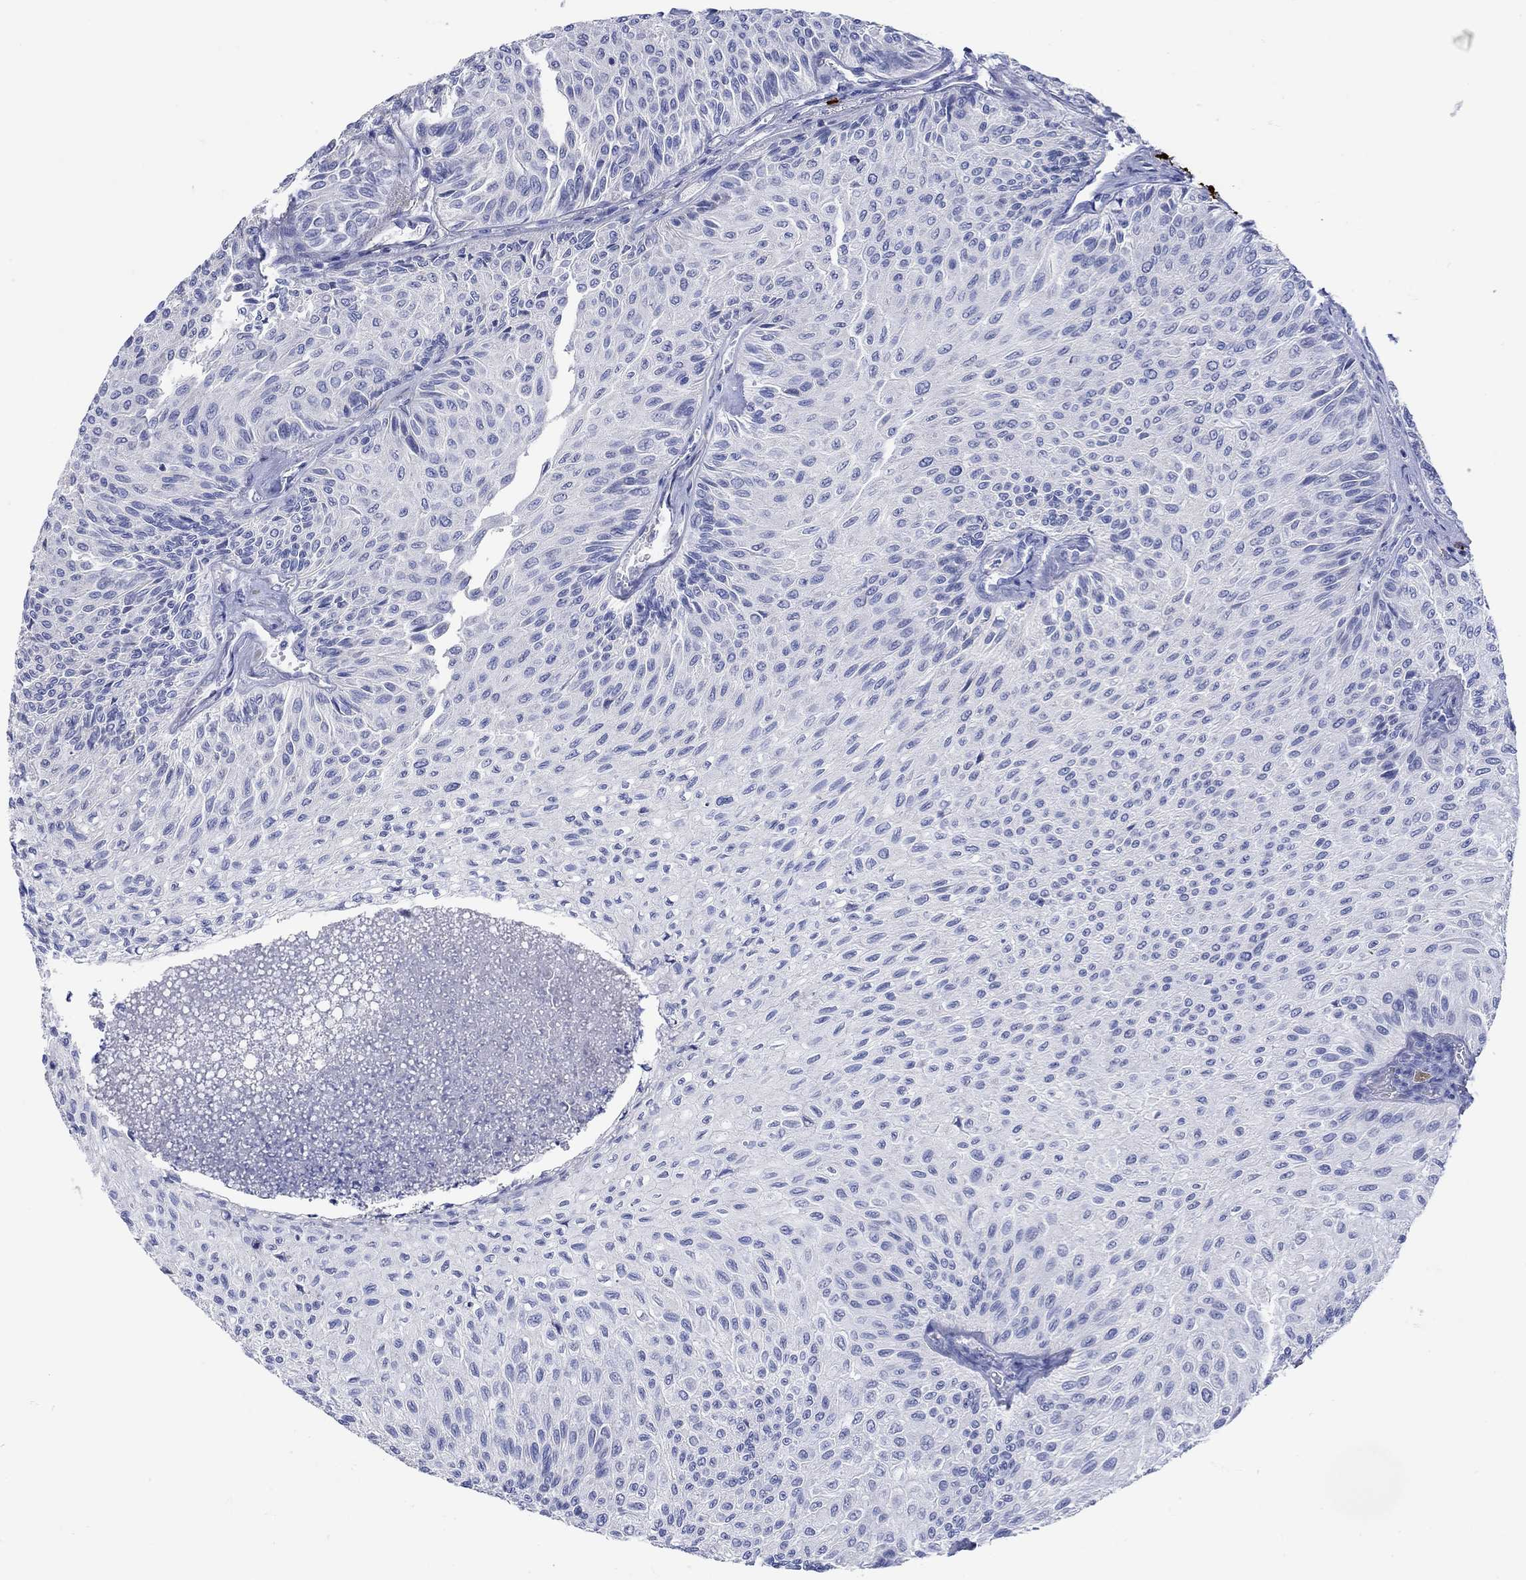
{"staining": {"intensity": "negative", "quantity": "none", "location": "none"}, "tissue": "urothelial cancer", "cell_type": "Tumor cells", "image_type": "cancer", "snomed": [{"axis": "morphology", "description": "Urothelial carcinoma, Low grade"}, {"axis": "topography", "description": "Urinary bladder"}], "caption": "Low-grade urothelial carcinoma stained for a protein using immunohistochemistry (IHC) reveals no staining tumor cells.", "gene": "P2RY6", "patient": {"sex": "male", "age": 78}}